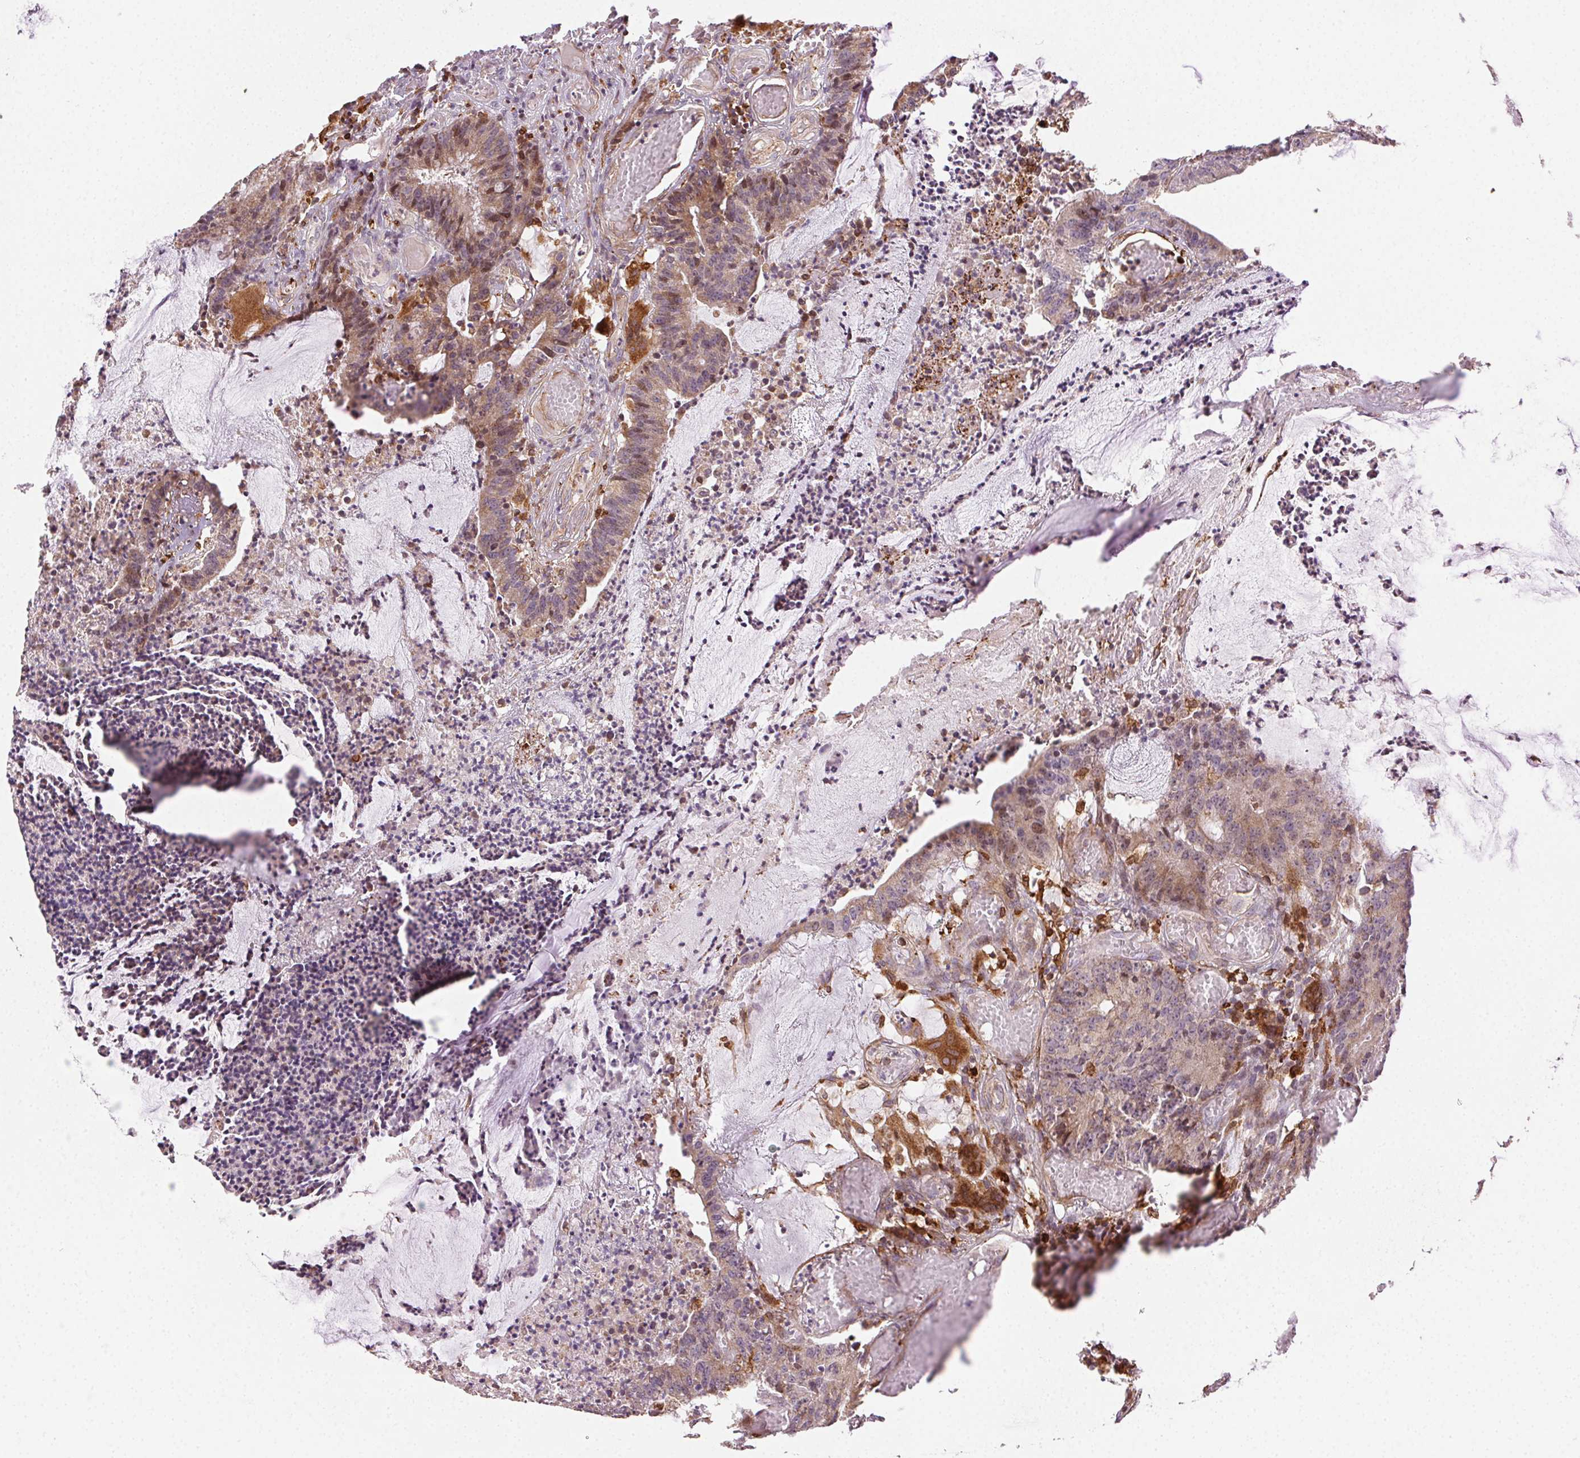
{"staining": {"intensity": "weak", "quantity": "25%-75%", "location": "cytoplasmic/membranous"}, "tissue": "colorectal cancer", "cell_type": "Tumor cells", "image_type": "cancer", "snomed": [{"axis": "morphology", "description": "Adenocarcinoma, NOS"}, {"axis": "topography", "description": "Colon"}], "caption": "A low amount of weak cytoplasmic/membranous staining is seen in about 25%-75% of tumor cells in adenocarcinoma (colorectal) tissue. (DAB IHC, brown staining for protein, blue staining for nuclei).", "gene": "RNASET2", "patient": {"sex": "female", "age": 78}}